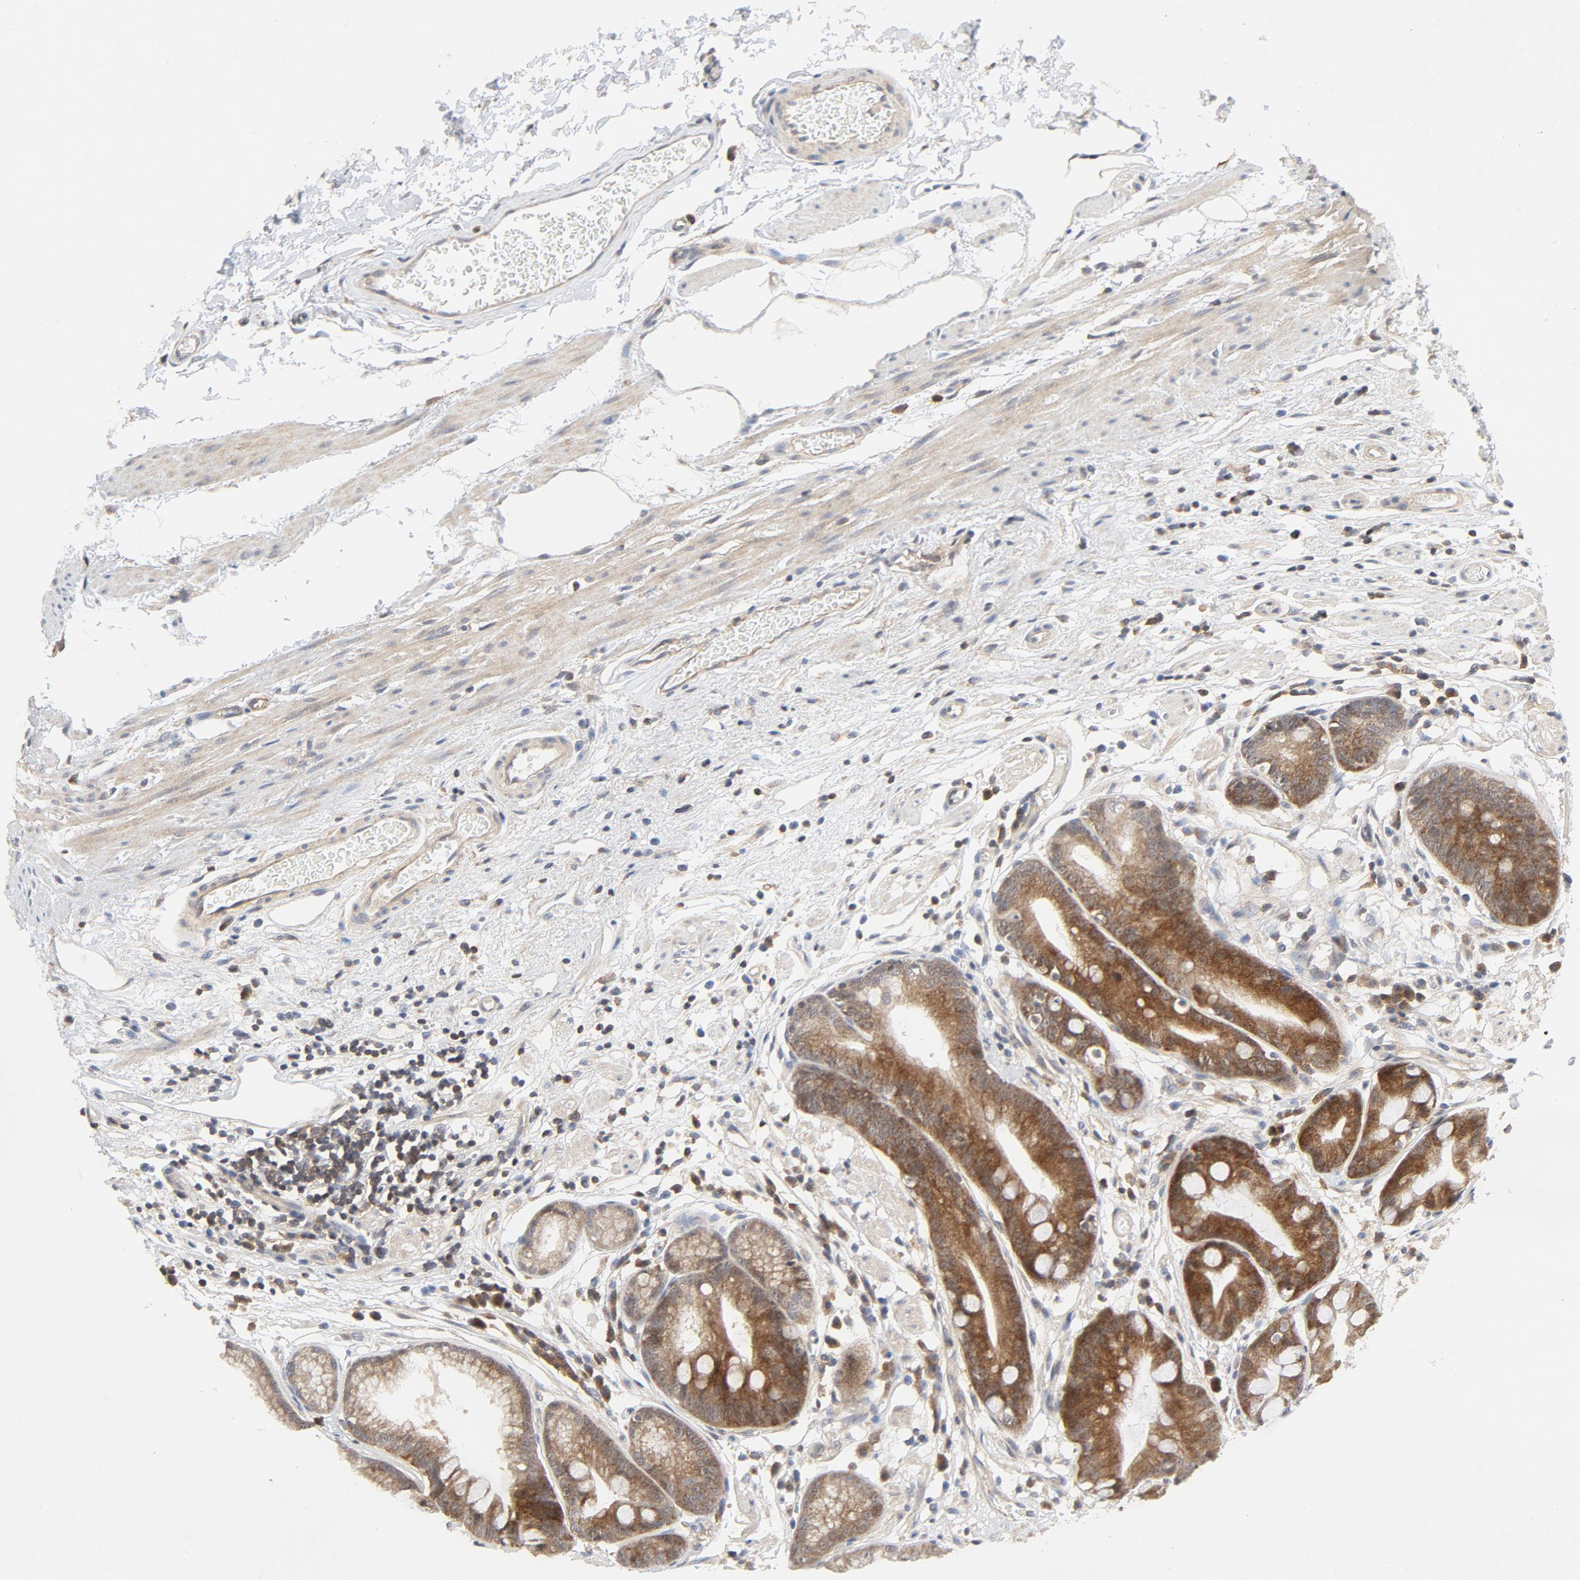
{"staining": {"intensity": "moderate", "quantity": "25%-75%", "location": "cytoplasmic/membranous"}, "tissue": "stomach", "cell_type": "Glandular cells", "image_type": "normal", "snomed": [{"axis": "morphology", "description": "Normal tissue, NOS"}, {"axis": "morphology", "description": "Inflammation, NOS"}, {"axis": "topography", "description": "Stomach, lower"}], "caption": "High-power microscopy captured an IHC histopathology image of benign stomach, revealing moderate cytoplasmic/membranous positivity in about 25%-75% of glandular cells.", "gene": "MAP2K7", "patient": {"sex": "male", "age": 59}}